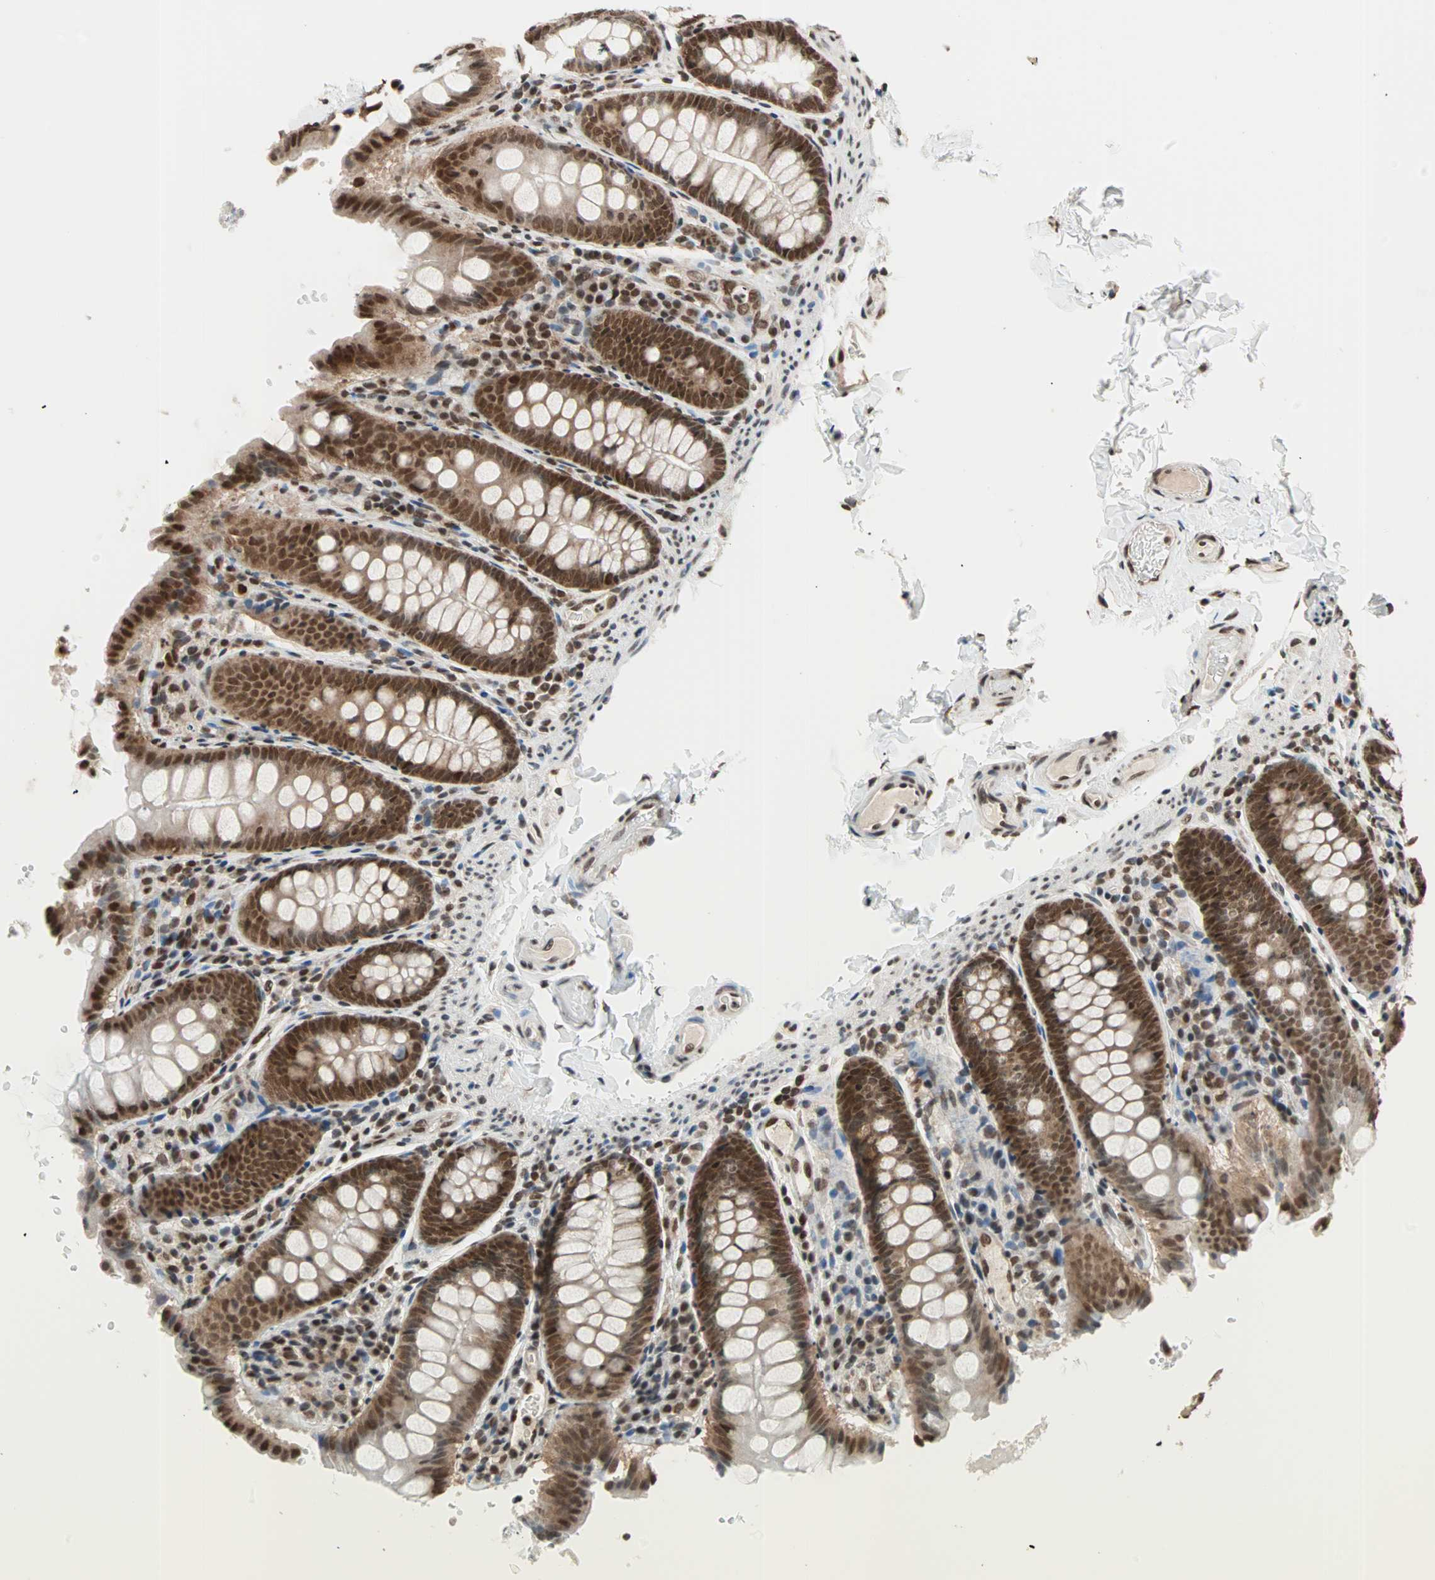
{"staining": {"intensity": "moderate", "quantity": ">75%", "location": "nuclear"}, "tissue": "colon", "cell_type": "Endothelial cells", "image_type": "normal", "snomed": [{"axis": "morphology", "description": "Normal tissue, NOS"}, {"axis": "topography", "description": "Colon"}], "caption": "High-magnification brightfield microscopy of normal colon stained with DAB (3,3'-diaminobenzidine) (brown) and counterstained with hematoxylin (blue). endothelial cells exhibit moderate nuclear staining is present in approximately>75% of cells.", "gene": "DAZAP1", "patient": {"sex": "female", "age": 61}}